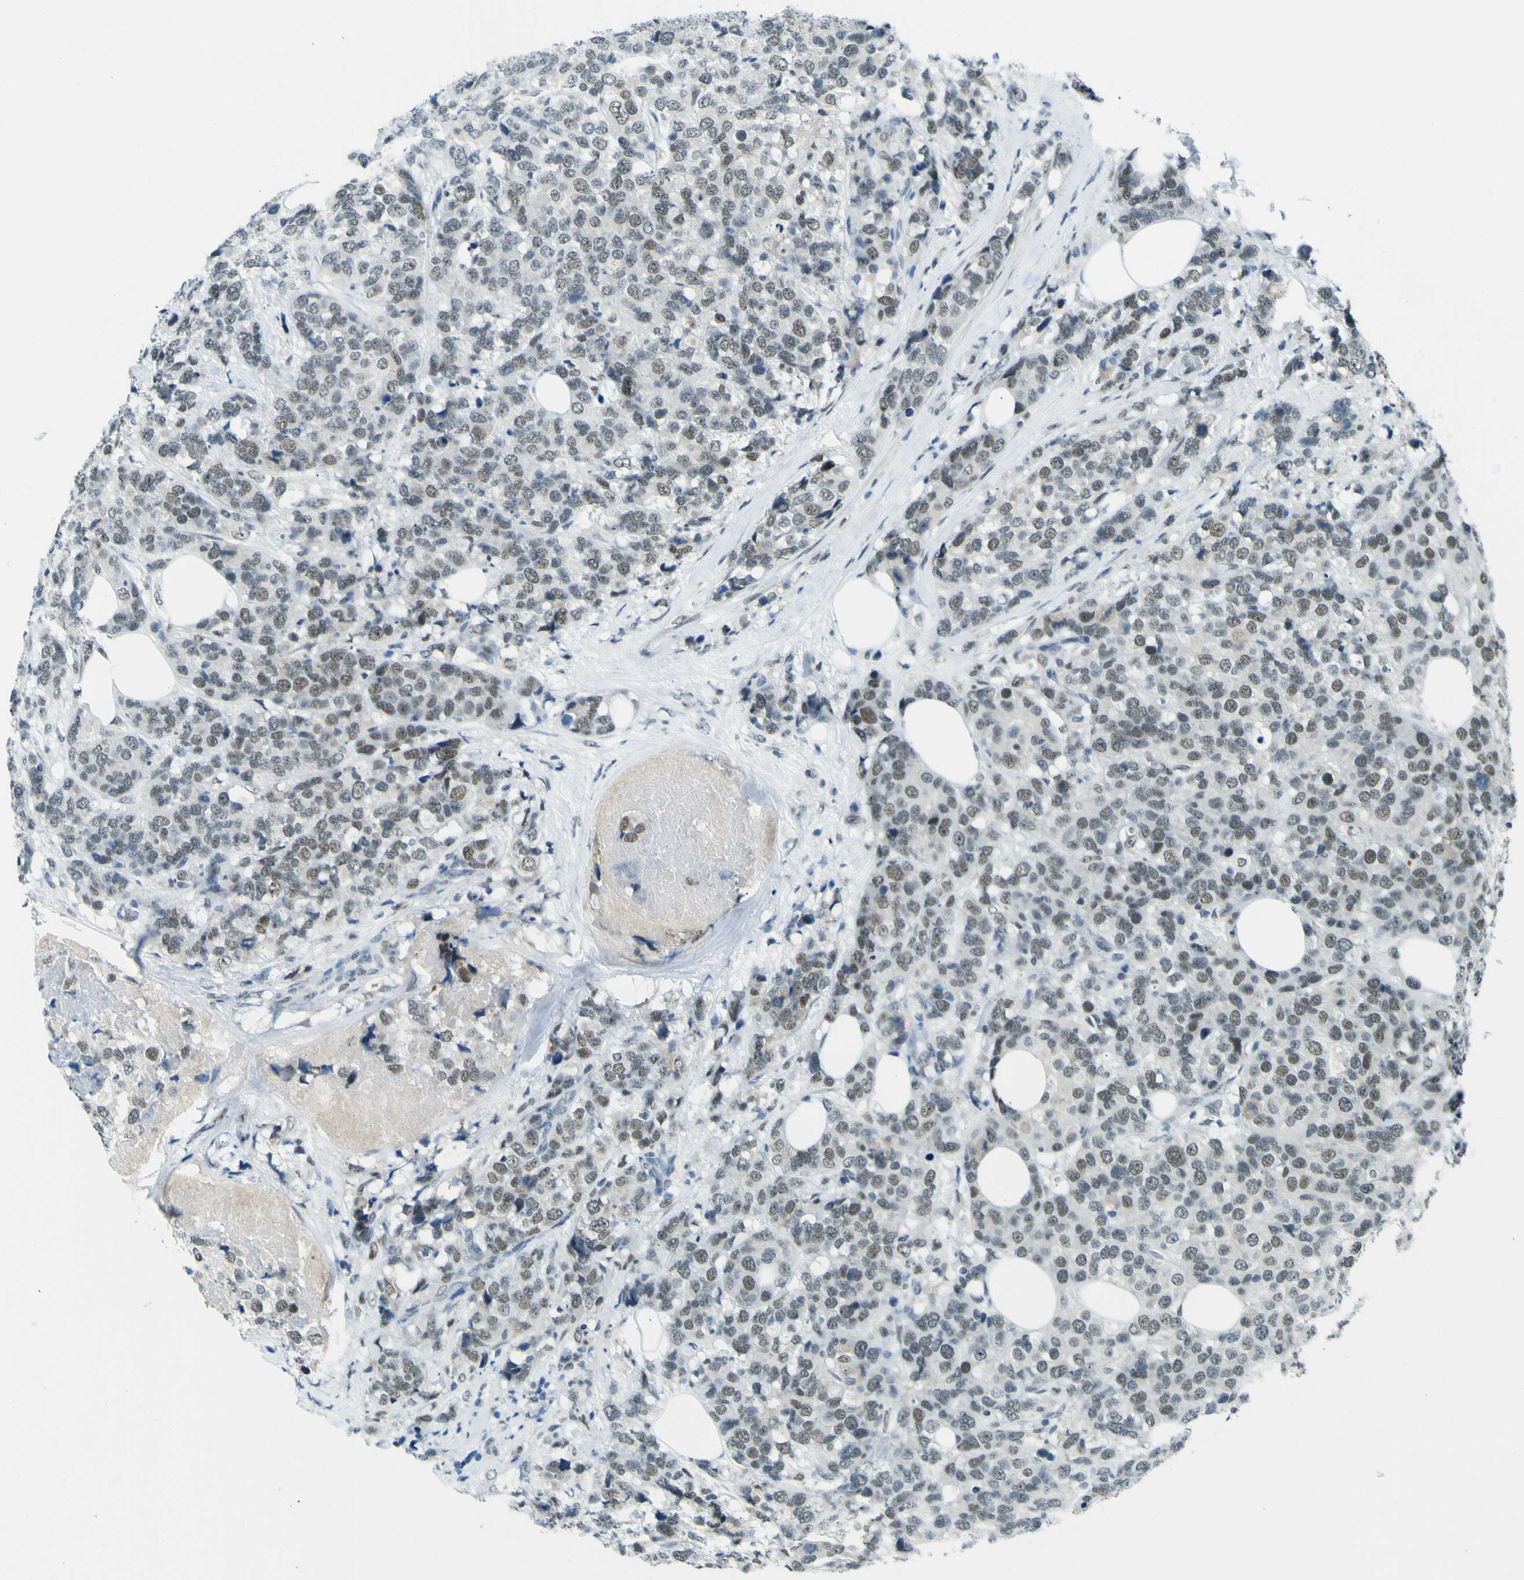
{"staining": {"intensity": "weak", "quantity": "25%-75%", "location": "nuclear"}, "tissue": "breast cancer", "cell_type": "Tumor cells", "image_type": "cancer", "snomed": [{"axis": "morphology", "description": "Lobular carcinoma"}, {"axis": "topography", "description": "Breast"}], "caption": "Human lobular carcinoma (breast) stained with a brown dye exhibits weak nuclear positive staining in approximately 25%-75% of tumor cells.", "gene": "CEBPG", "patient": {"sex": "female", "age": 59}}